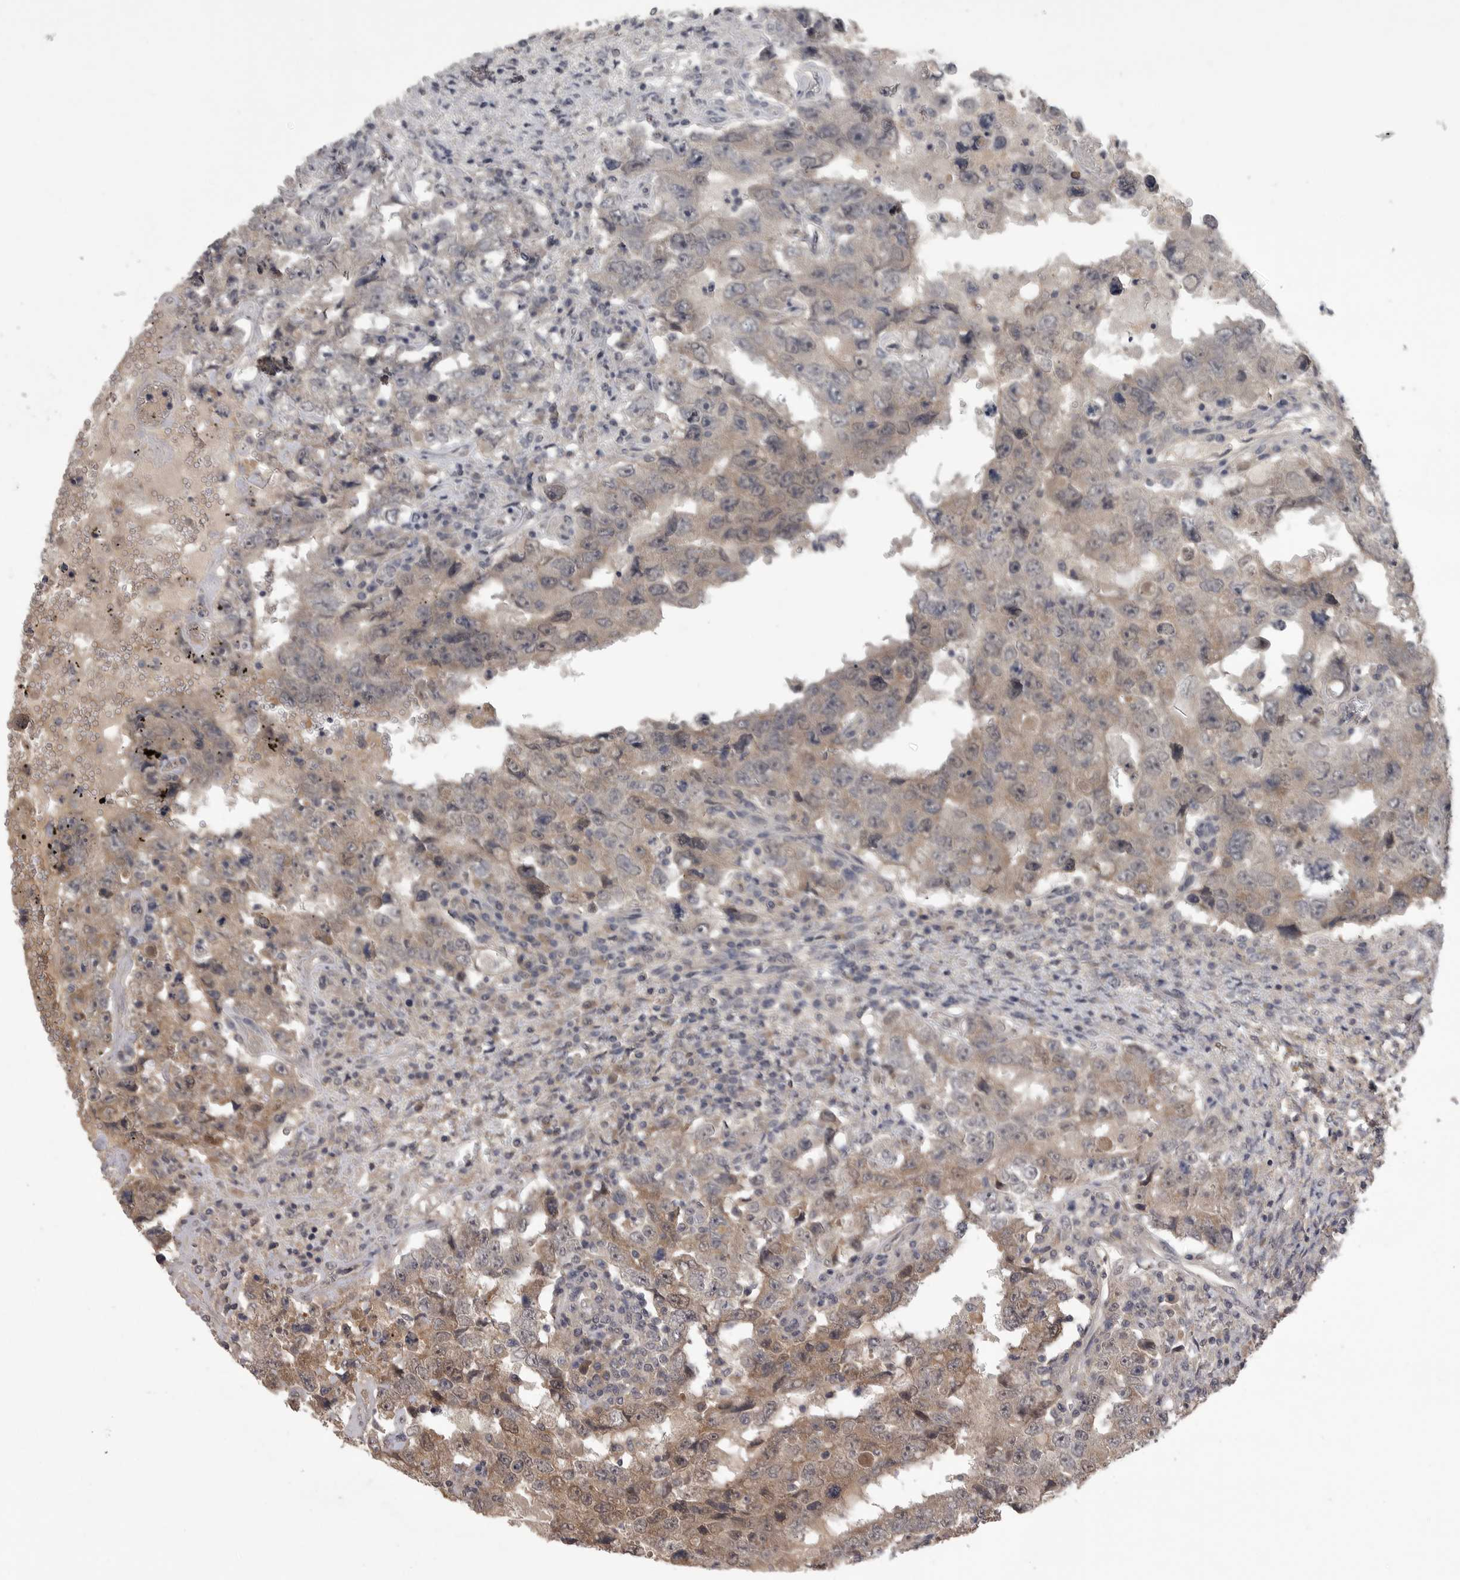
{"staining": {"intensity": "weak", "quantity": "25%-75%", "location": "cytoplasmic/membranous"}, "tissue": "testis cancer", "cell_type": "Tumor cells", "image_type": "cancer", "snomed": [{"axis": "morphology", "description": "Carcinoma, Embryonal, NOS"}, {"axis": "topography", "description": "Testis"}], "caption": "Immunohistochemical staining of human testis cancer displays low levels of weak cytoplasmic/membranous protein staining in approximately 25%-75% of tumor cells. (IHC, brightfield microscopy, high magnification).", "gene": "ZNF114", "patient": {"sex": "male", "age": 26}}